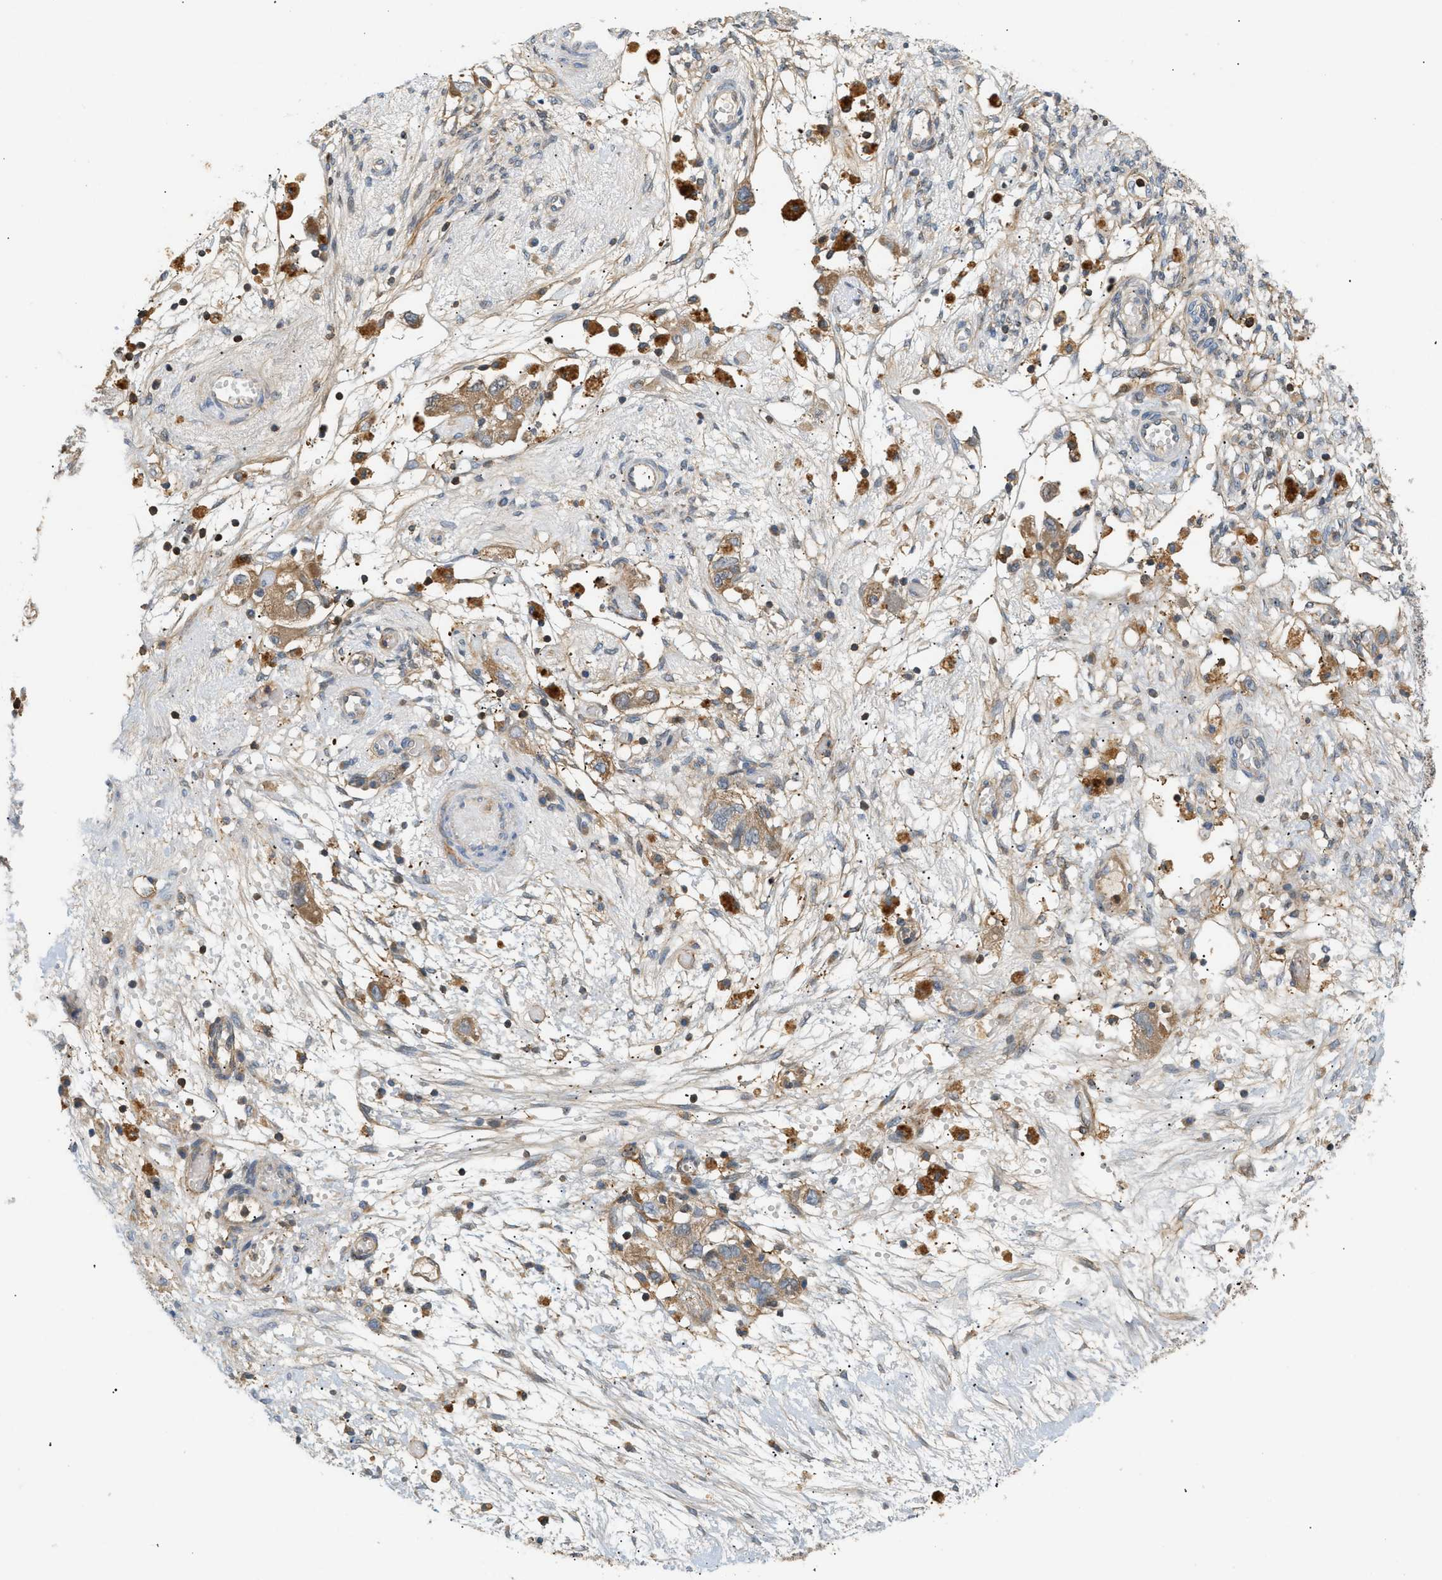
{"staining": {"intensity": "moderate", "quantity": ">75%", "location": "cytoplasmic/membranous"}, "tissue": "ovarian cancer", "cell_type": "Tumor cells", "image_type": "cancer", "snomed": [{"axis": "morphology", "description": "Carcinoma, NOS"}, {"axis": "morphology", "description": "Cystadenocarcinoma, serous, NOS"}, {"axis": "topography", "description": "Ovary"}], "caption": "Brown immunohistochemical staining in human ovarian cancer shows moderate cytoplasmic/membranous staining in about >75% of tumor cells. (DAB IHC, brown staining for protein, blue staining for nuclei).", "gene": "FARS2", "patient": {"sex": "female", "age": 69}}